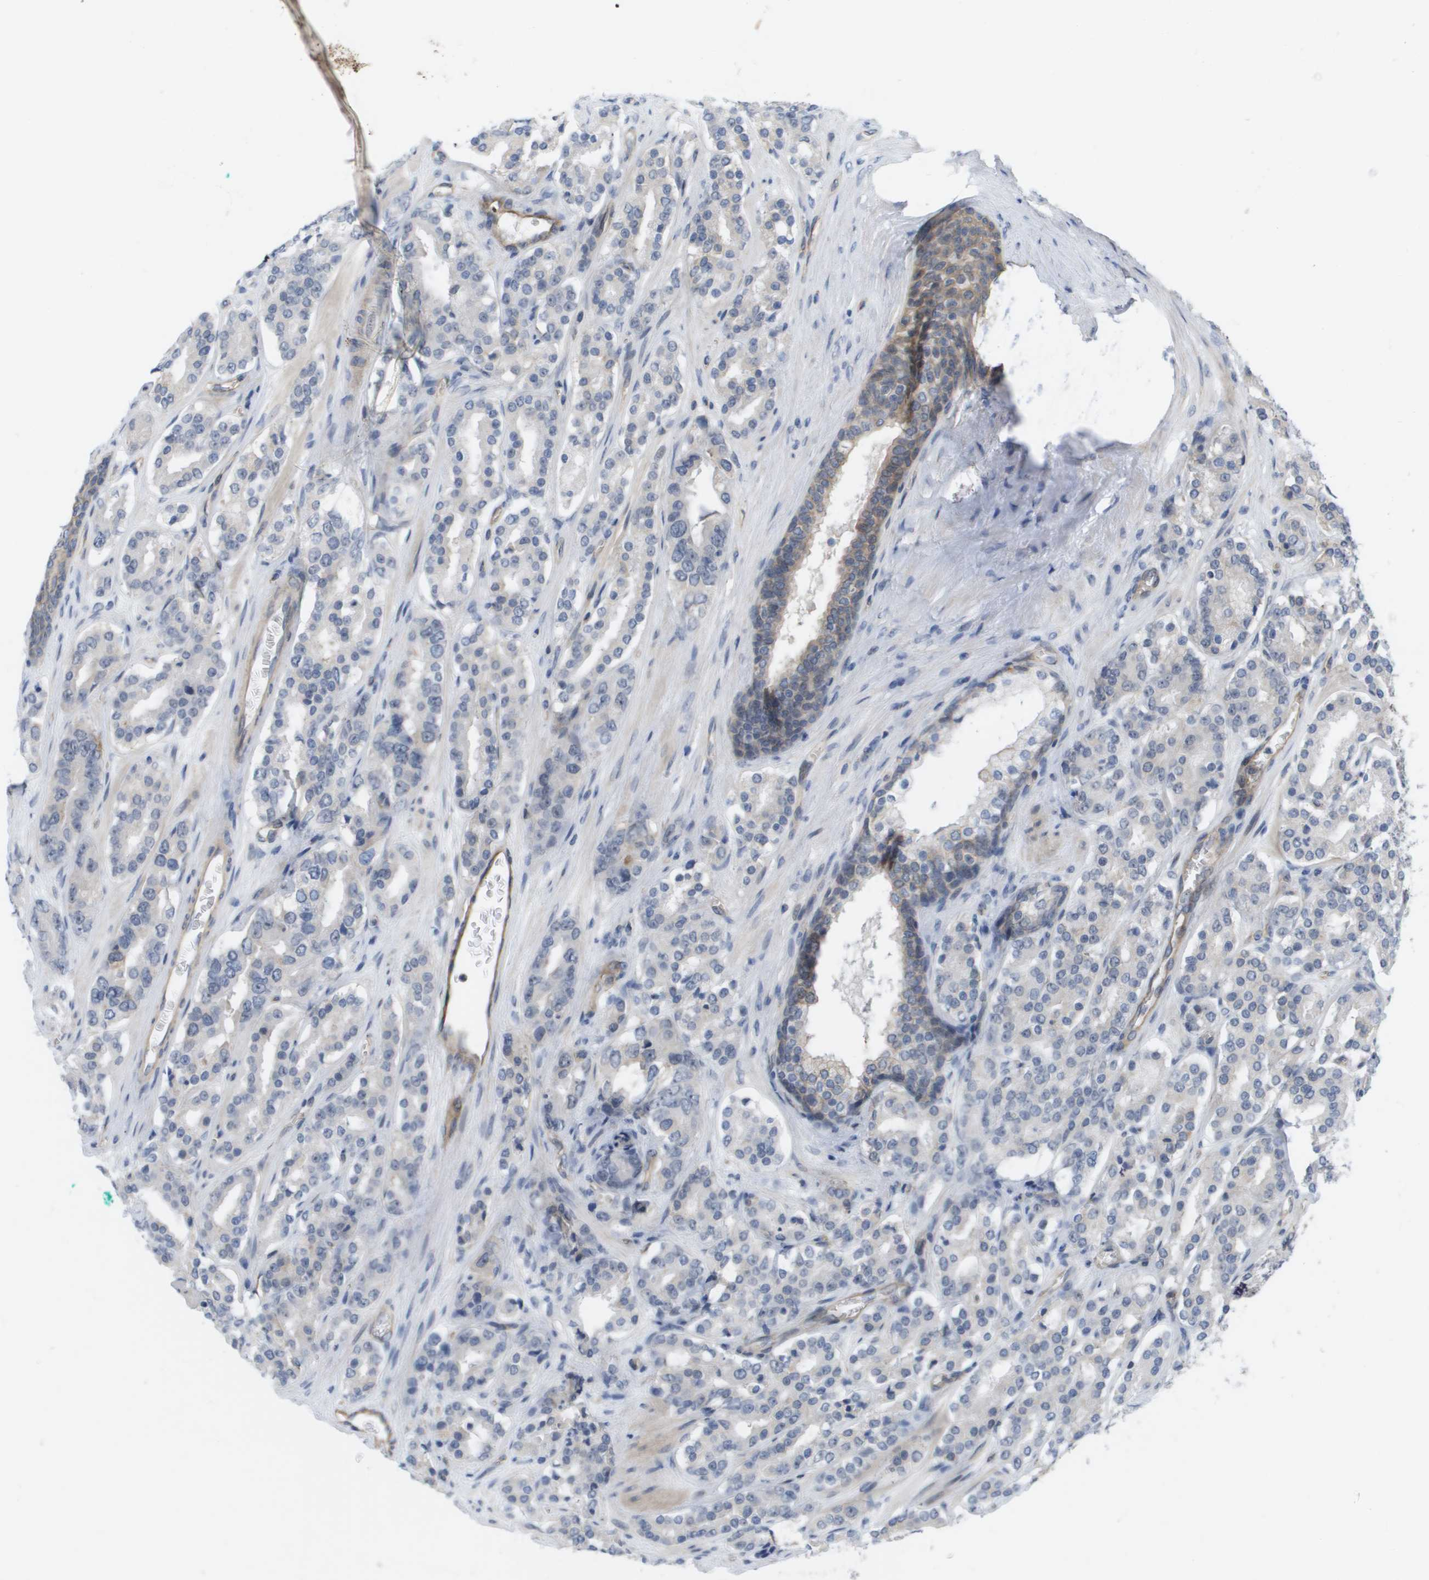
{"staining": {"intensity": "weak", "quantity": "<25%", "location": "cytoplasmic/membranous"}, "tissue": "prostate cancer", "cell_type": "Tumor cells", "image_type": "cancer", "snomed": [{"axis": "morphology", "description": "Adenocarcinoma, High grade"}, {"axis": "topography", "description": "Prostate"}], "caption": "A photomicrograph of prostate cancer (high-grade adenocarcinoma) stained for a protein shows no brown staining in tumor cells.", "gene": "MTARC2", "patient": {"sex": "male", "age": 60}}